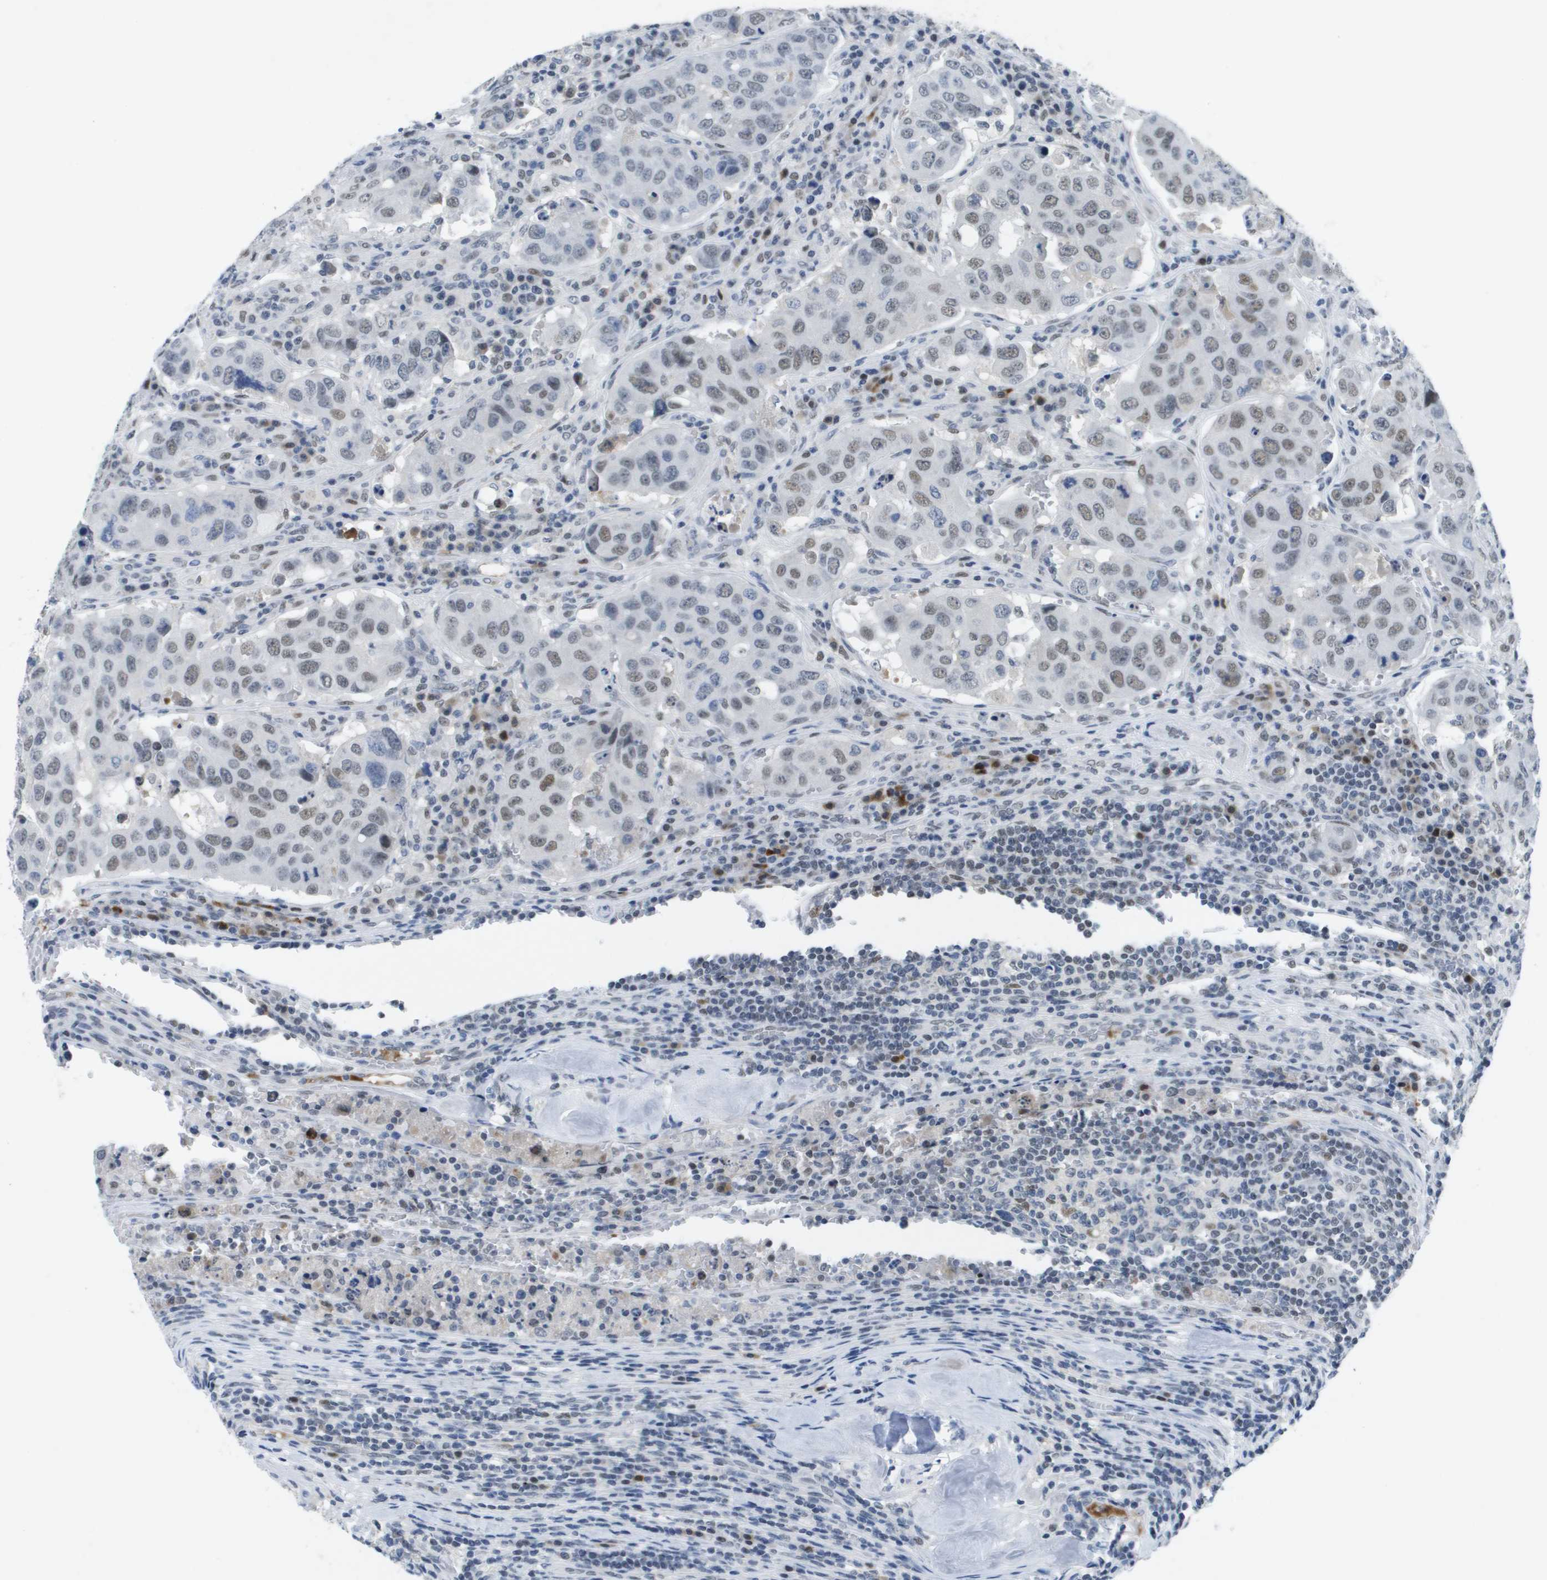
{"staining": {"intensity": "weak", "quantity": "<25%", "location": "nuclear"}, "tissue": "urothelial cancer", "cell_type": "Tumor cells", "image_type": "cancer", "snomed": [{"axis": "morphology", "description": "Urothelial carcinoma, High grade"}, {"axis": "topography", "description": "Lymph node"}, {"axis": "topography", "description": "Urinary bladder"}], "caption": "An immunohistochemistry (IHC) image of high-grade urothelial carcinoma is shown. There is no staining in tumor cells of high-grade urothelial carcinoma. (Stains: DAB (3,3'-diaminobenzidine) immunohistochemistry with hematoxylin counter stain, Microscopy: brightfield microscopy at high magnification).", "gene": "TP53RK", "patient": {"sex": "male", "age": 51}}